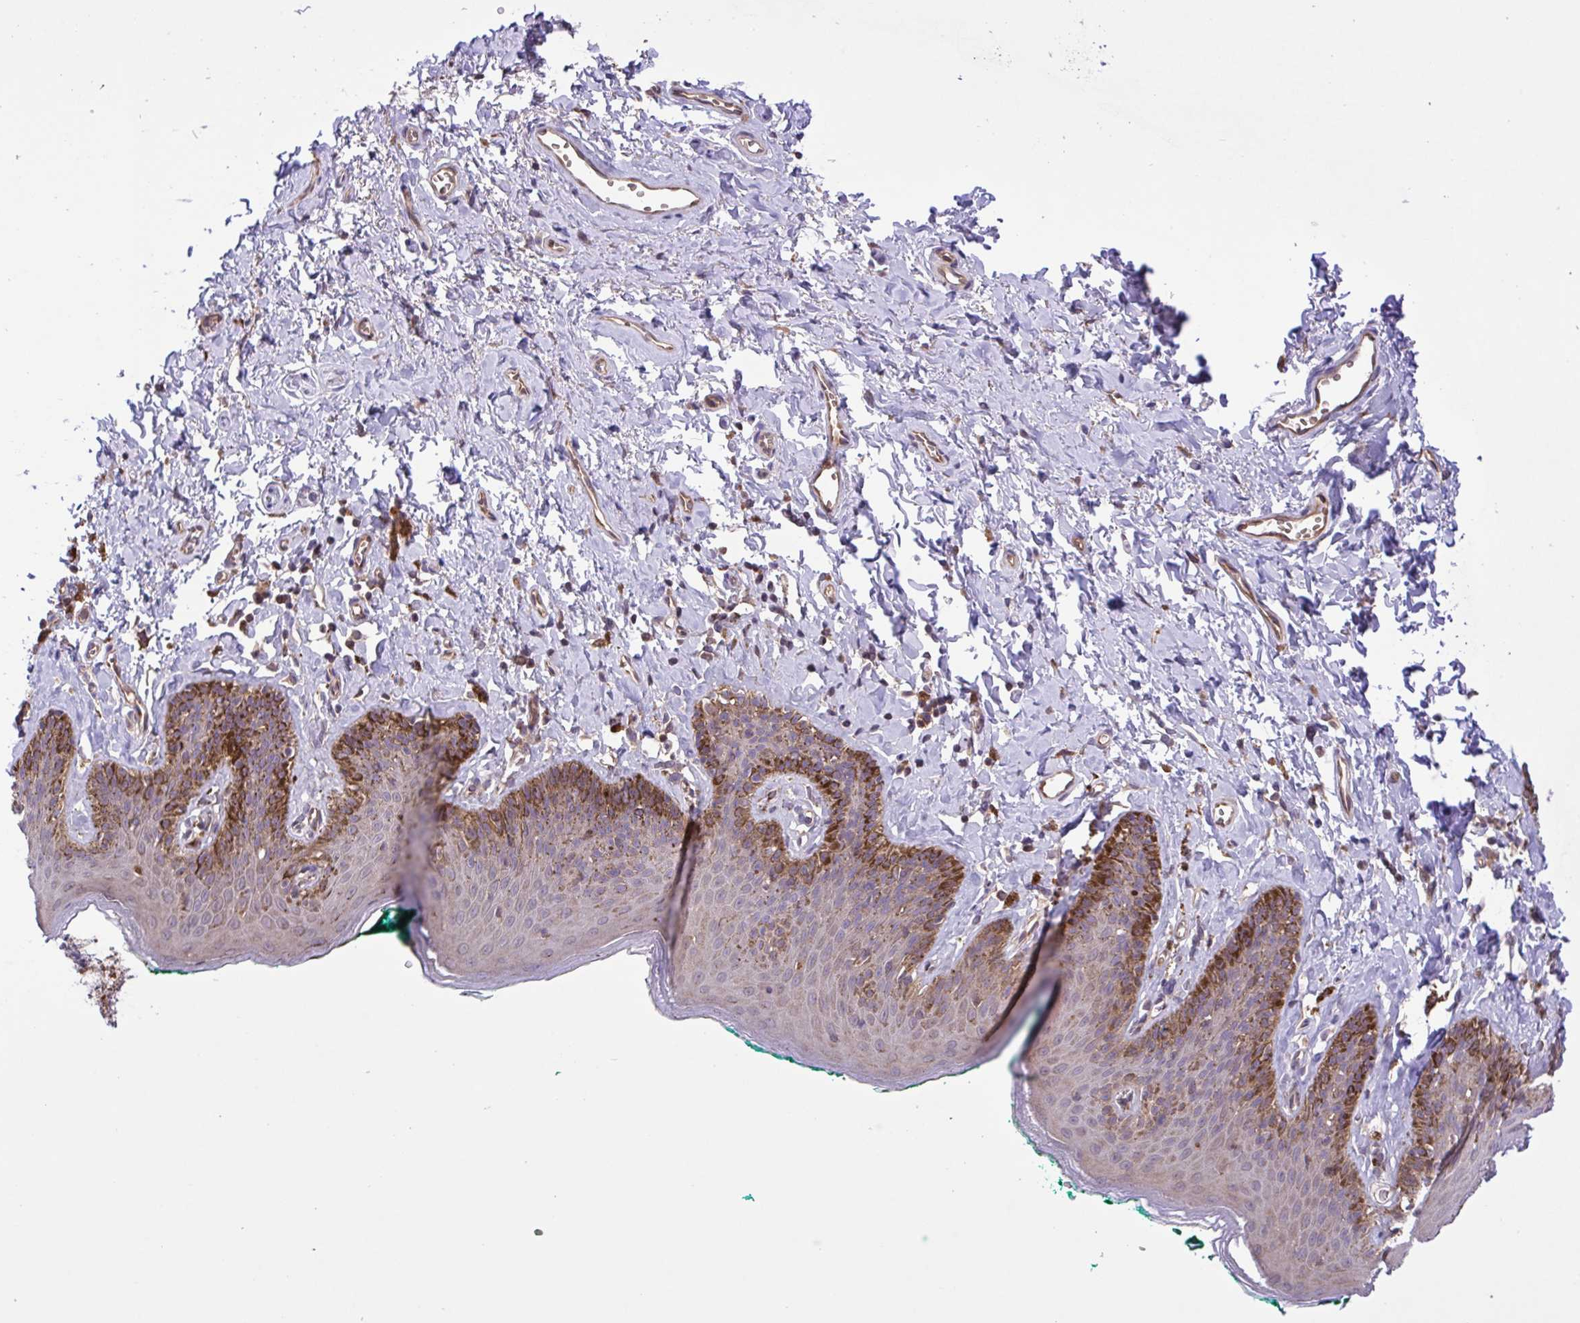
{"staining": {"intensity": "weak", "quantity": "25%-75%", "location": "cytoplasmic/membranous"}, "tissue": "skin", "cell_type": "Epidermal cells", "image_type": "normal", "snomed": [{"axis": "morphology", "description": "Normal tissue, NOS"}, {"axis": "topography", "description": "Vulva"}, {"axis": "topography", "description": "Peripheral nerve tissue"}], "caption": "Immunohistochemical staining of normal skin exhibits low levels of weak cytoplasmic/membranous positivity in about 25%-75% of epidermal cells.", "gene": "INTS10", "patient": {"sex": "female", "age": 66}}